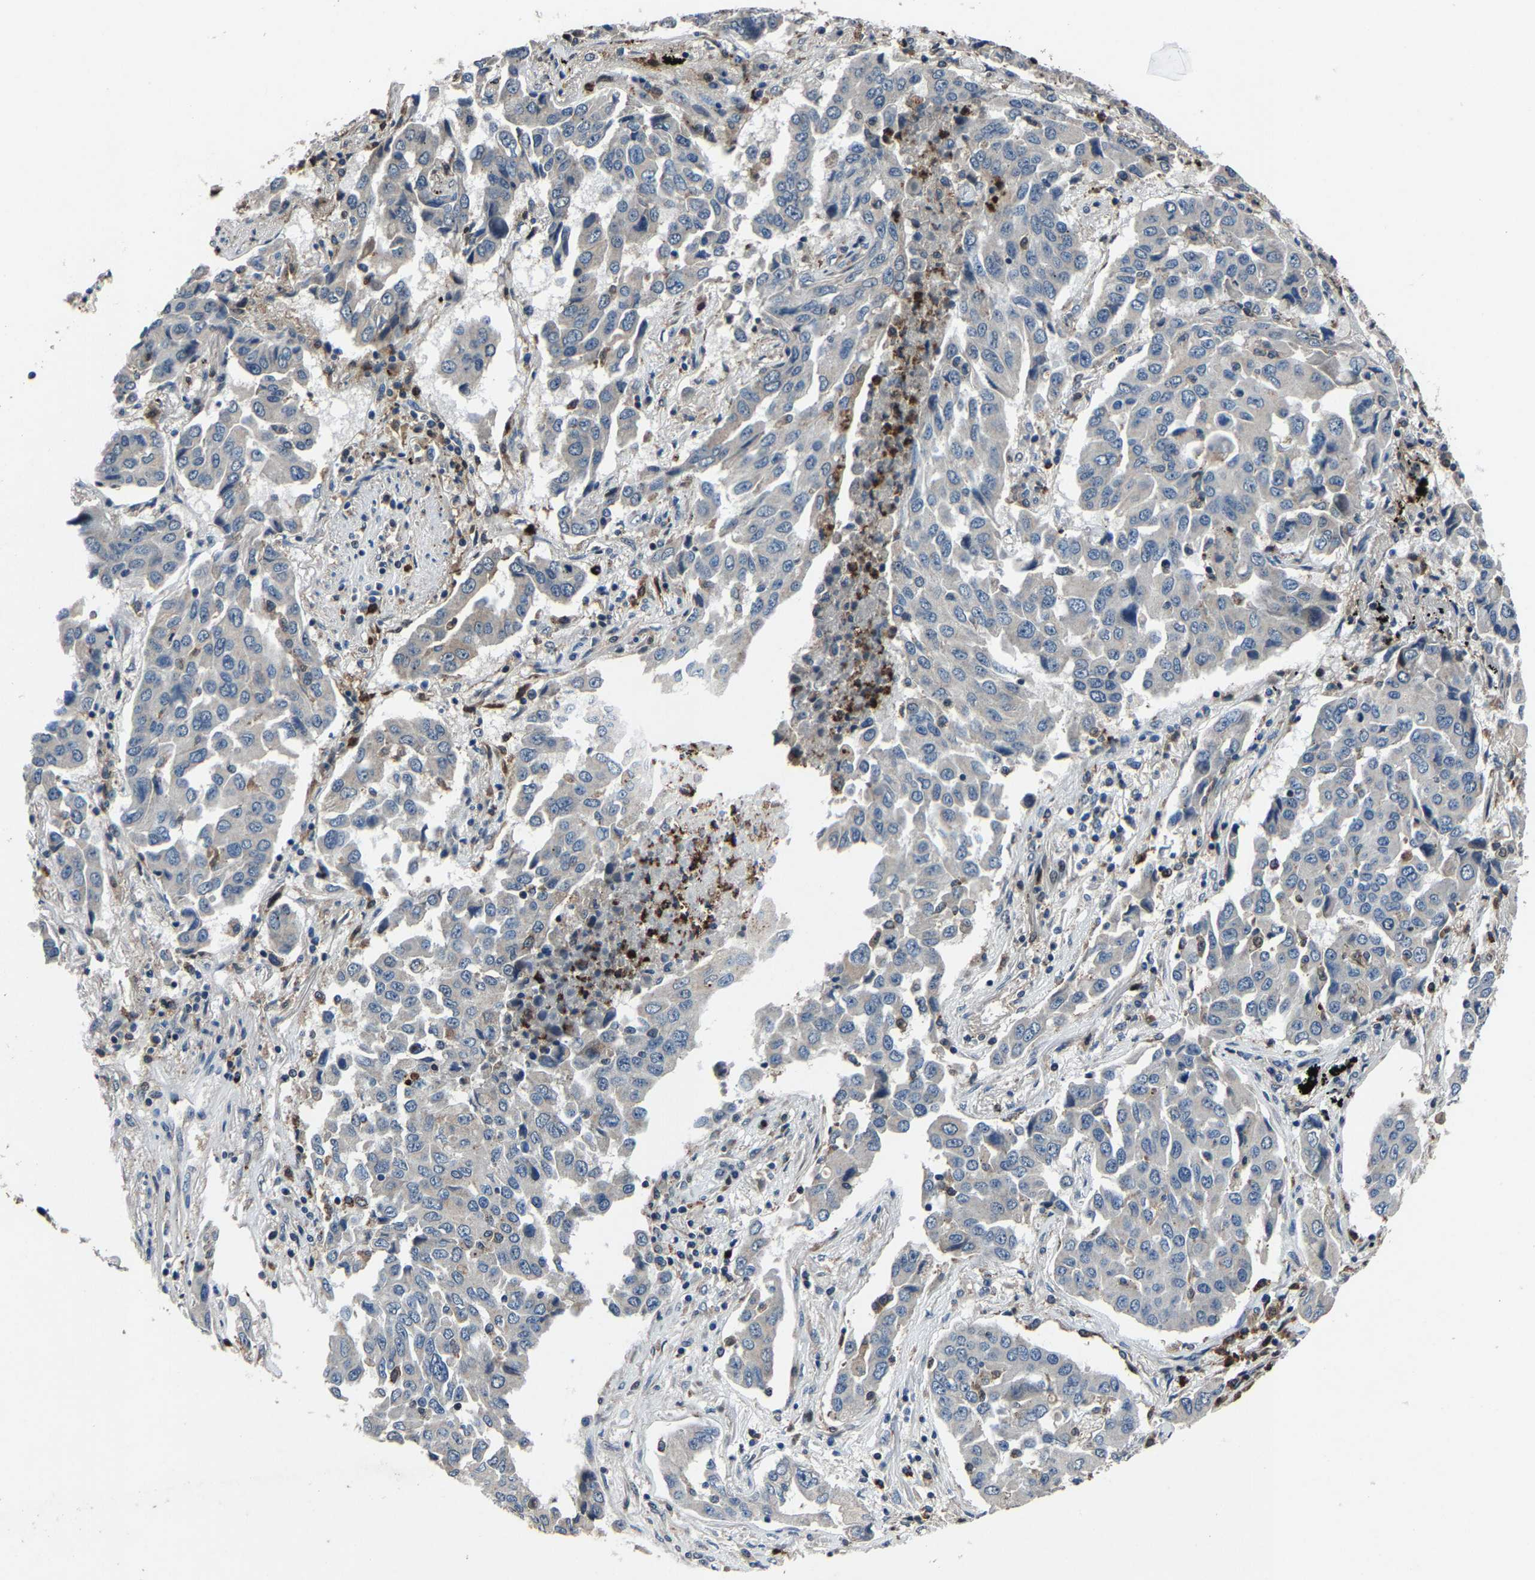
{"staining": {"intensity": "negative", "quantity": "none", "location": "none"}, "tissue": "lung cancer", "cell_type": "Tumor cells", "image_type": "cancer", "snomed": [{"axis": "morphology", "description": "Adenocarcinoma, NOS"}, {"axis": "topography", "description": "Lung"}], "caption": "High magnification brightfield microscopy of adenocarcinoma (lung) stained with DAB (brown) and counterstained with hematoxylin (blue): tumor cells show no significant expression.", "gene": "PCNX2", "patient": {"sex": "female", "age": 65}}